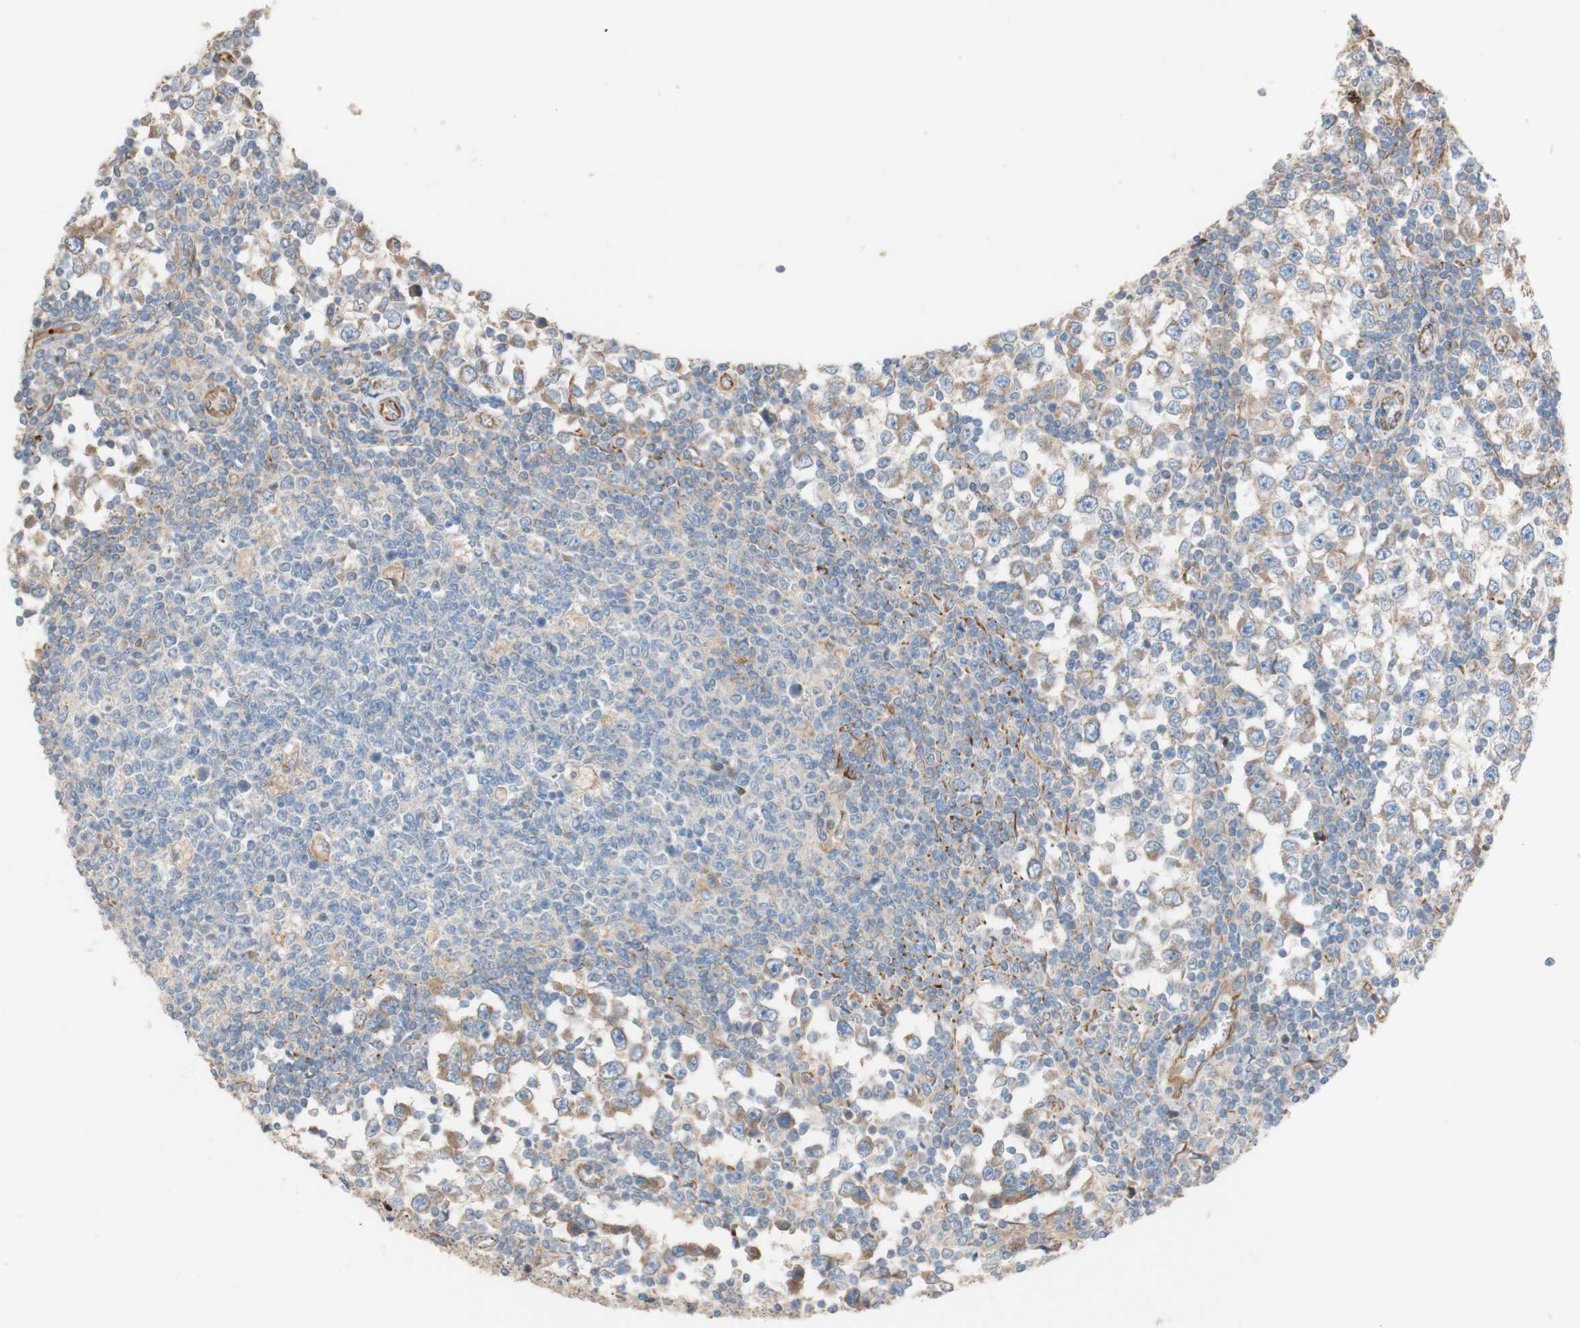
{"staining": {"intensity": "moderate", "quantity": ">75%", "location": "cytoplasmic/membranous"}, "tissue": "testis cancer", "cell_type": "Tumor cells", "image_type": "cancer", "snomed": [{"axis": "morphology", "description": "Seminoma, NOS"}, {"axis": "topography", "description": "Testis"}], "caption": "There is medium levels of moderate cytoplasmic/membranous expression in tumor cells of seminoma (testis), as demonstrated by immunohistochemical staining (brown color).", "gene": "C1orf43", "patient": {"sex": "male", "age": 65}}